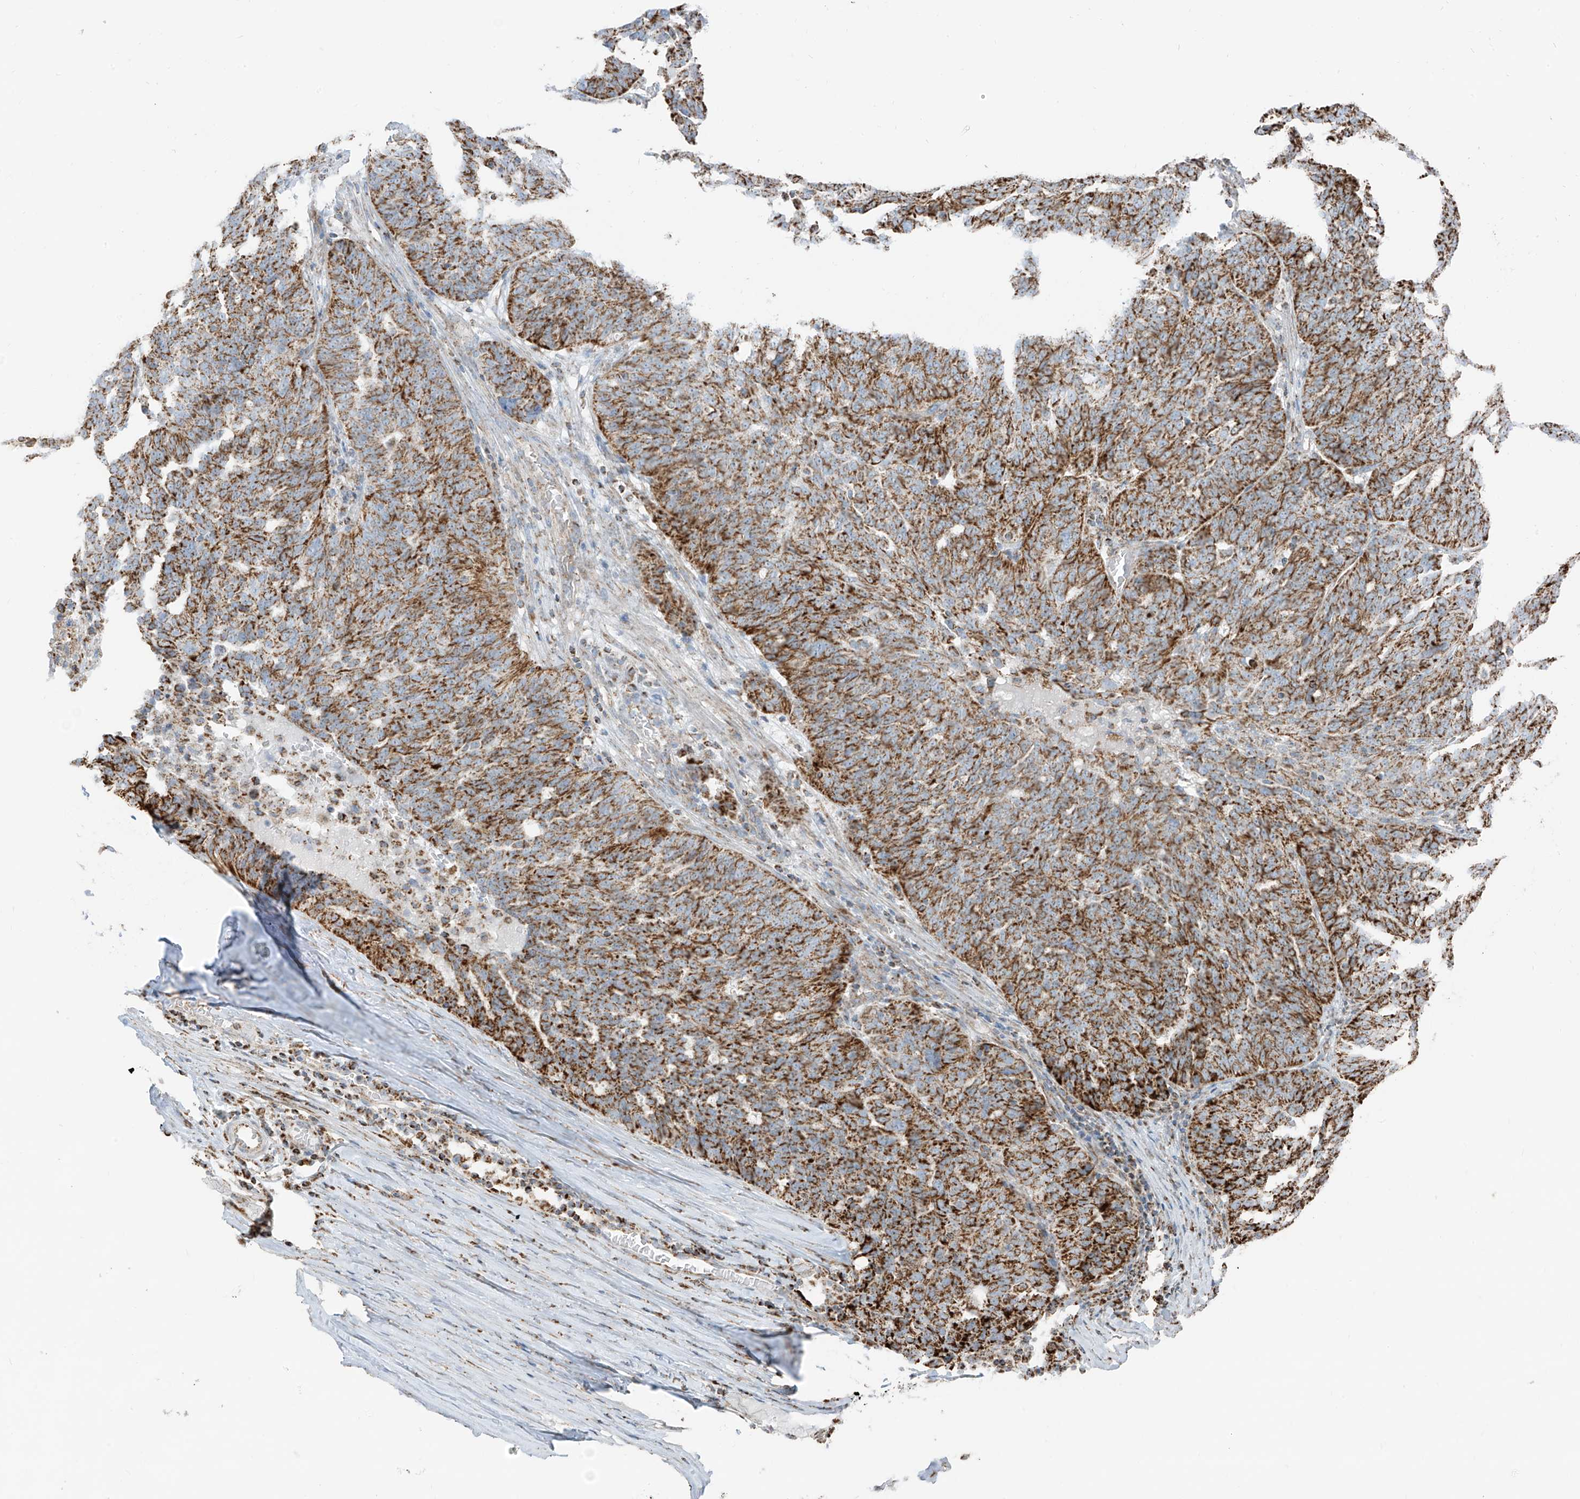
{"staining": {"intensity": "strong", "quantity": ">75%", "location": "cytoplasmic/membranous"}, "tissue": "ovarian cancer", "cell_type": "Tumor cells", "image_type": "cancer", "snomed": [{"axis": "morphology", "description": "Cystadenocarcinoma, serous, NOS"}, {"axis": "topography", "description": "Ovary"}], "caption": "High-magnification brightfield microscopy of serous cystadenocarcinoma (ovarian) stained with DAB (brown) and counterstained with hematoxylin (blue). tumor cells exhibit strong cytoplasmic/membranous expression is appreciated in approximately>75% of cells.", "gene": "ETHE1", "patient": {"sex": "female", "age": 59}}